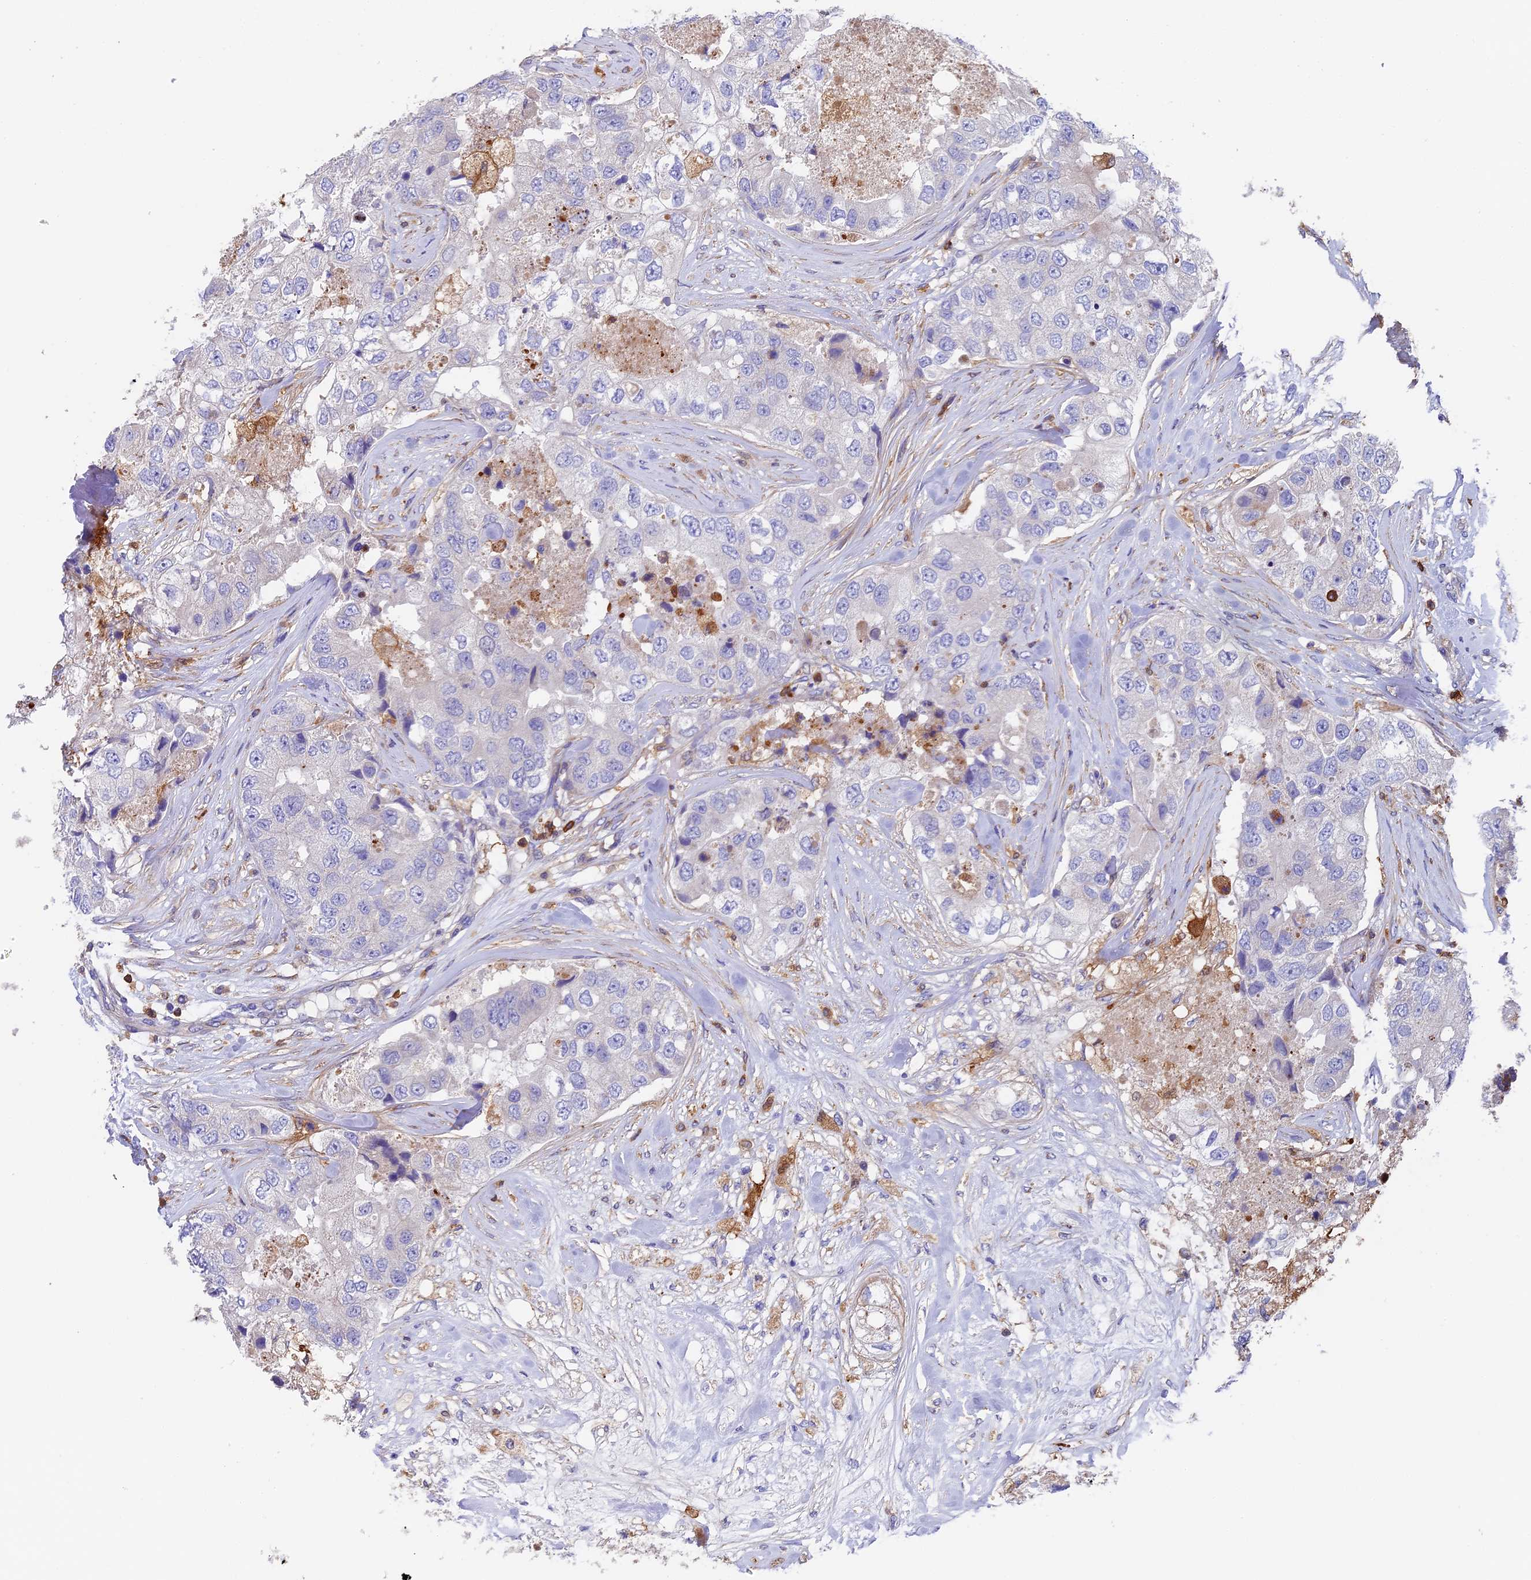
{"staining": {"intensity": "negative", "quantity": "none", "location": "none"}, "tissue": "breast cancer", "cell_type": "Tumor cells", "image_type": "cancer", "snomed": [{"axis": "morphology", "description": "Duct carcinoma"}, {"axis": "topography", "description": "Breast"}], "caption": "Breast intraductal carcinoma was stained to show a protein in brown. There is no significant expression in tumor cells.", "gene": "ADAT1", "patient": {"sex": "female", "age": 62}}